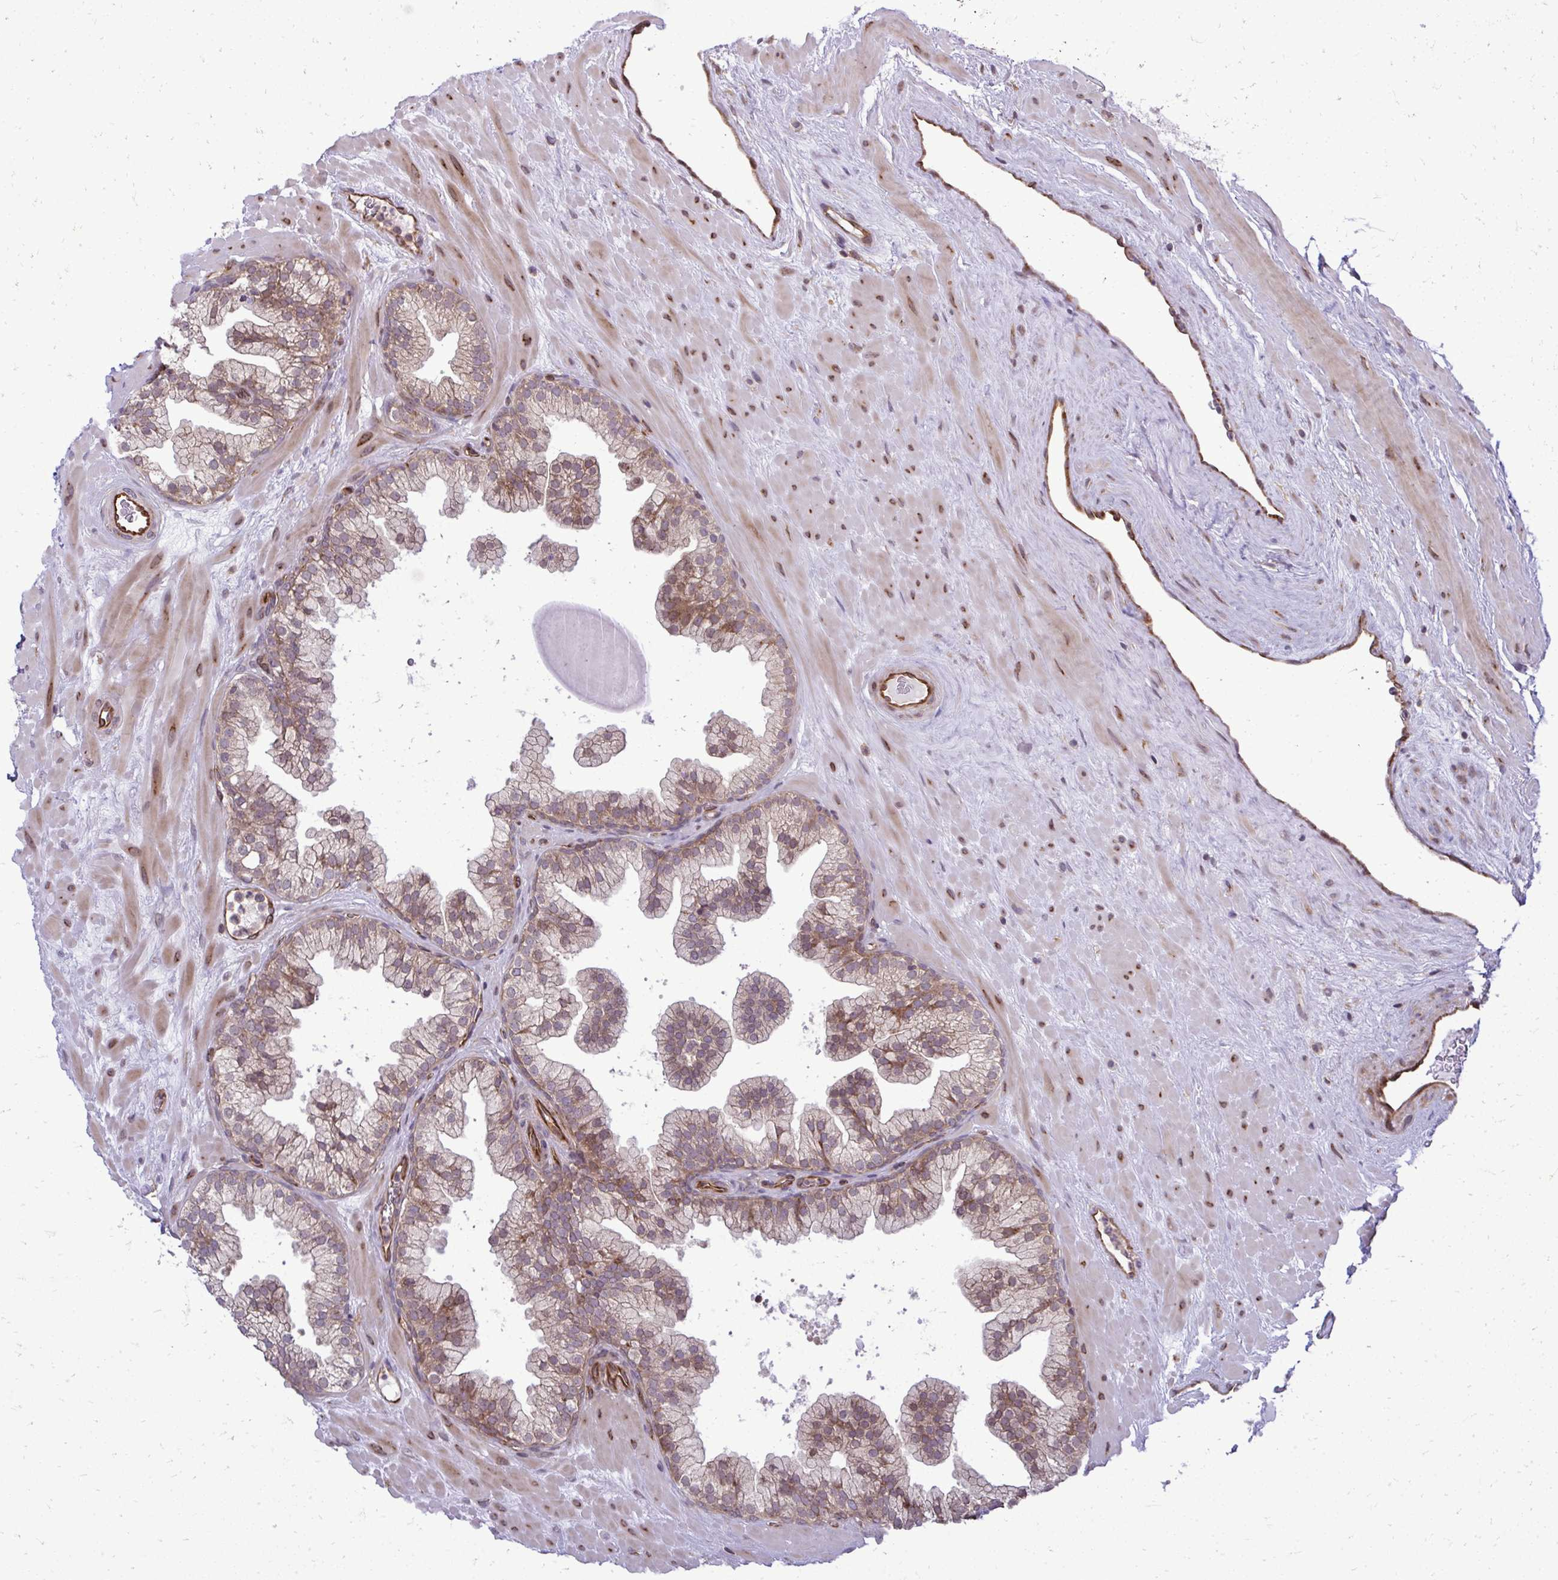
{"staining": {"intensity": "moderate", "quantity": "<25%", "location": "cytoplasmic/membranous,nuclear"}, "tissue": "prostate", "cell_type": "Glandular cells", "image_type": "normal", "snomed": [{"axis": "morphology", "description": "Normal tissue, NOS"}, {"axis": "topography", "description": "Prostate"}, {"axis": "topography", "description": "Peripheral nerve tissue"}], "caption": "Prostate was stained to show a protein in brown. There is low levels of moderate cytoplasmic/membranous,nuclear expression in approximately <25% of glandular cells. (brown staining indicates protein expression, while blue staining denotes nuclei).", "gene": "FUT10", "patient": {"sex": "male", "age": 61}}